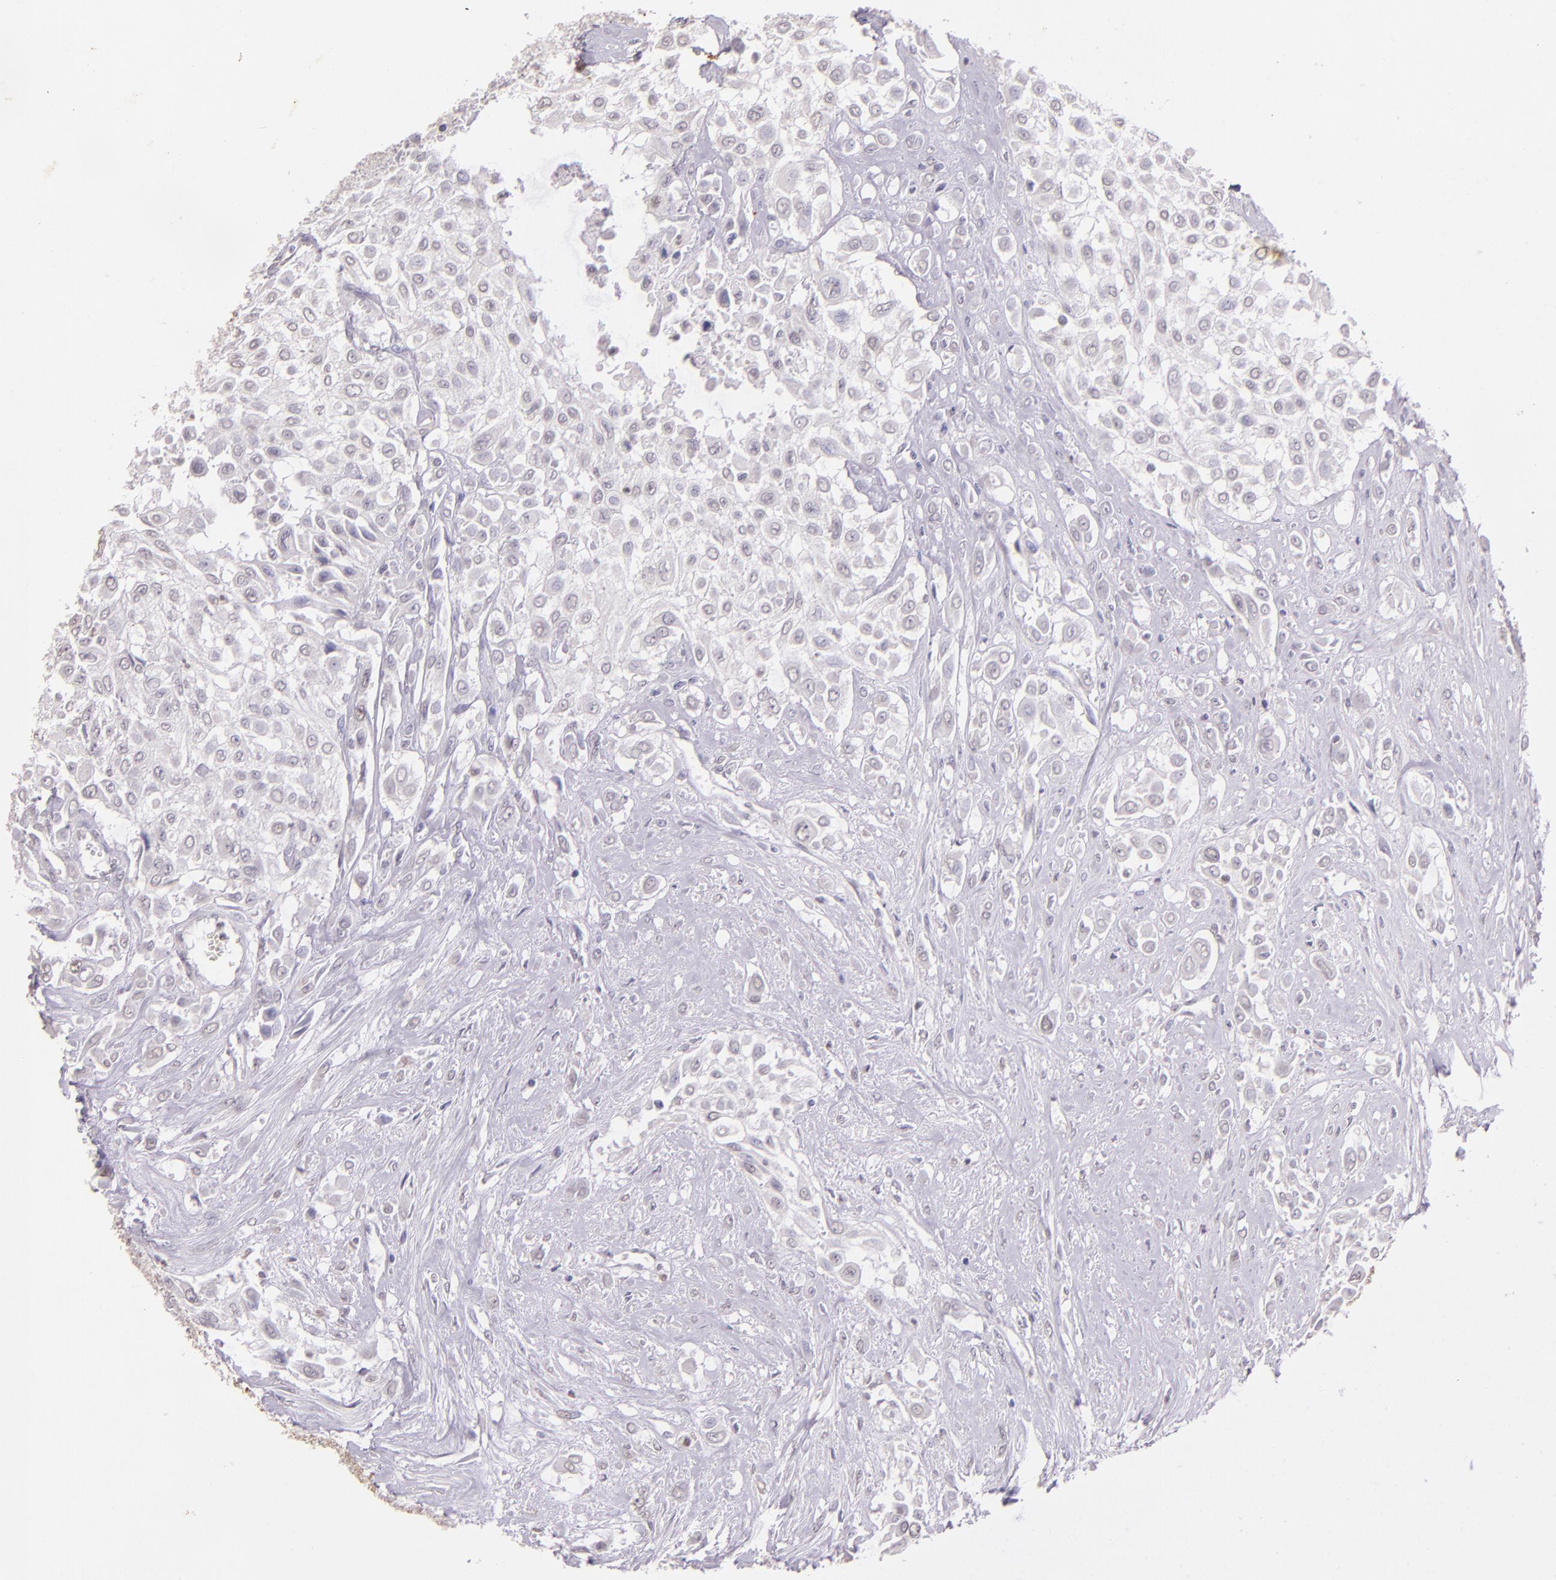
{"staining": {"intensity": "negative", "quantity": "none", "location": "none"}, "tissue": "urothelial cancer", "cell_type": "Tumor cells", "image_type": "cancer", "snomed": [{"axis": "morphology", "description": "Urothelial carcinoma, High grade"}, {"axis": "topography", "description": "Urinary bladder"}], "caption": "Image shows no significant protein staining in tumor cells of urothelial cancer. (DAB (3,3'-diaminobenzidine) immunohistochemistry with hematoxylin counter stain).", "gene": "RTN1", "patient": {"sex": "male", "age": 57}}